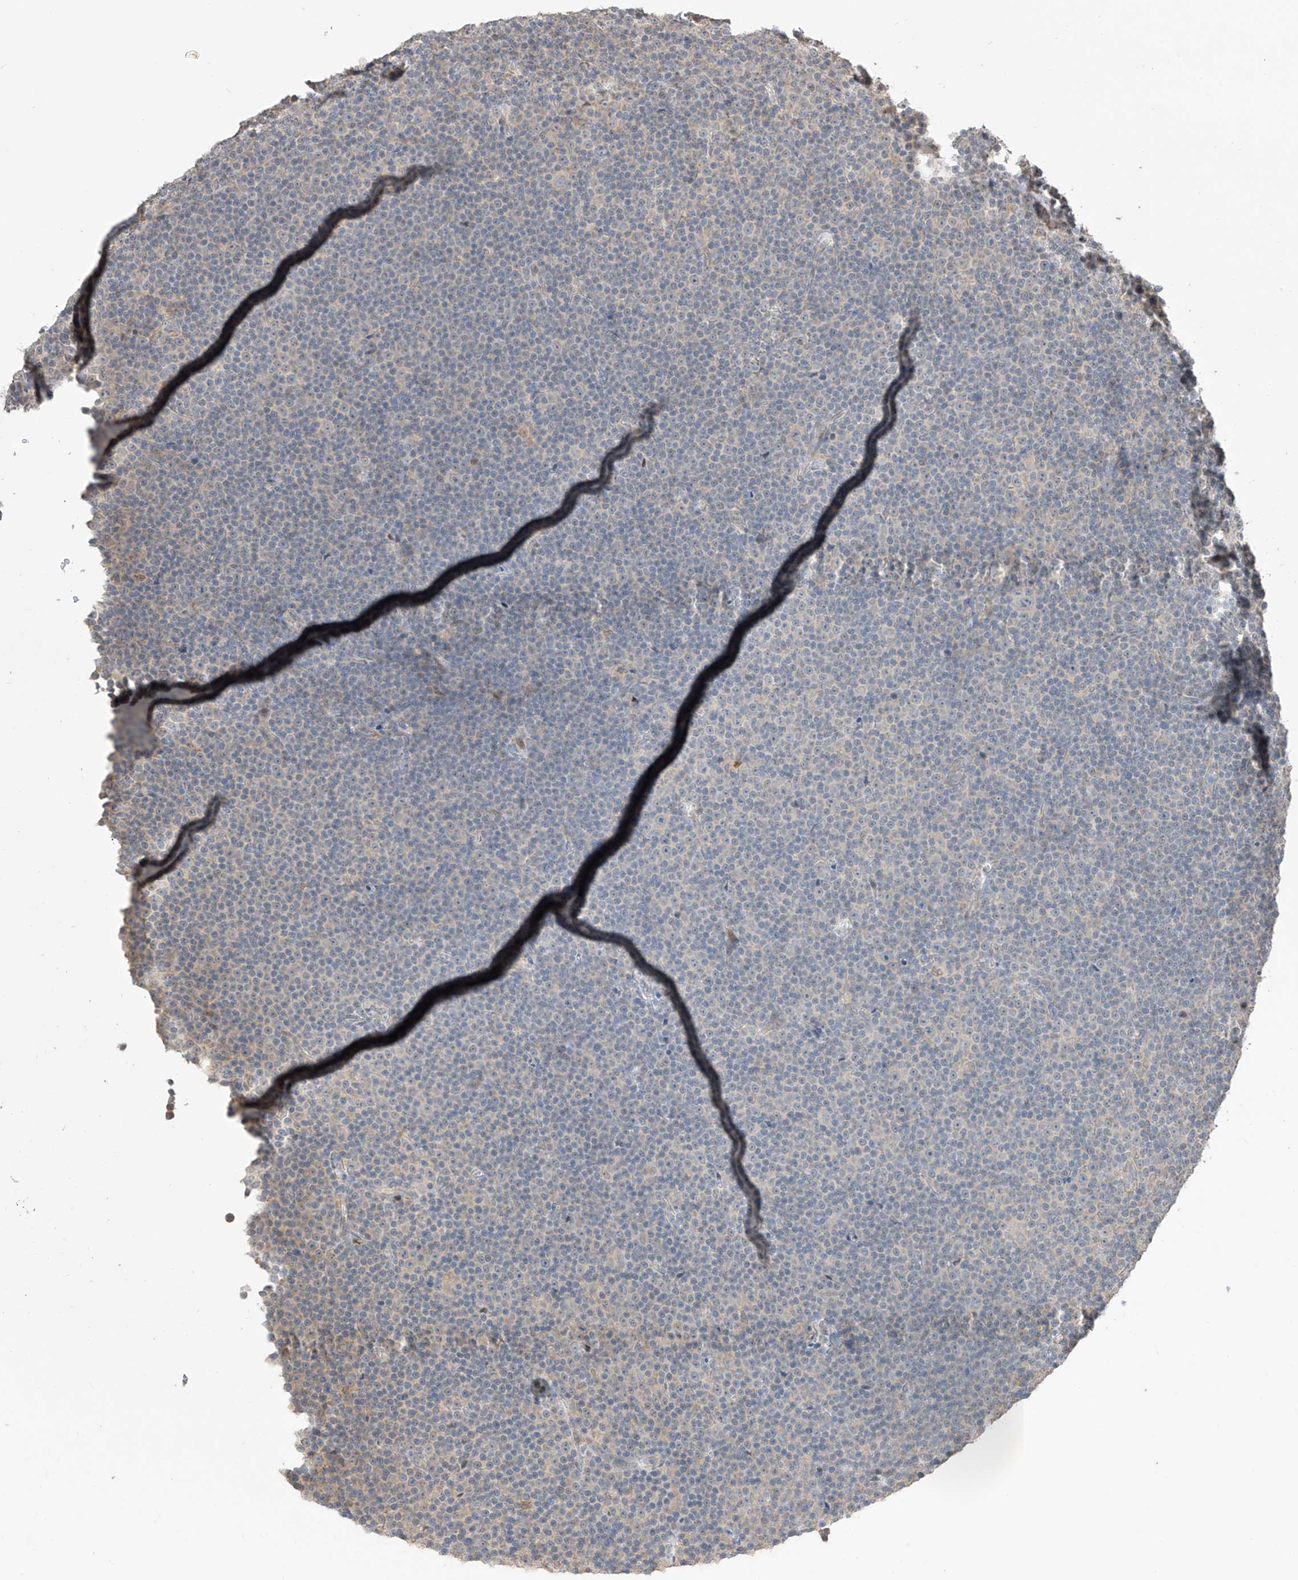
{"staining": {"intensity": "negative", "quantity": "none", "location": "none"}, "tissue": "lymphoma", "cell_type": "Tumor cells", "image_type": "cancer", "snomed": [{"axis": "morphology", "description": "Malignant lymphoma, non-Hodgkin's type, Low grade"}, {"axis": "topography", "description": "Lymph node"}], "caption": "High magnification brightfield microscopy of lymphoma stained with DAB (brown) and counterstained with hematoxylin (blue): tumor cells show no significant staining.", "gene": "LATS1", "patient": {"sex": "female", "age": 67}}